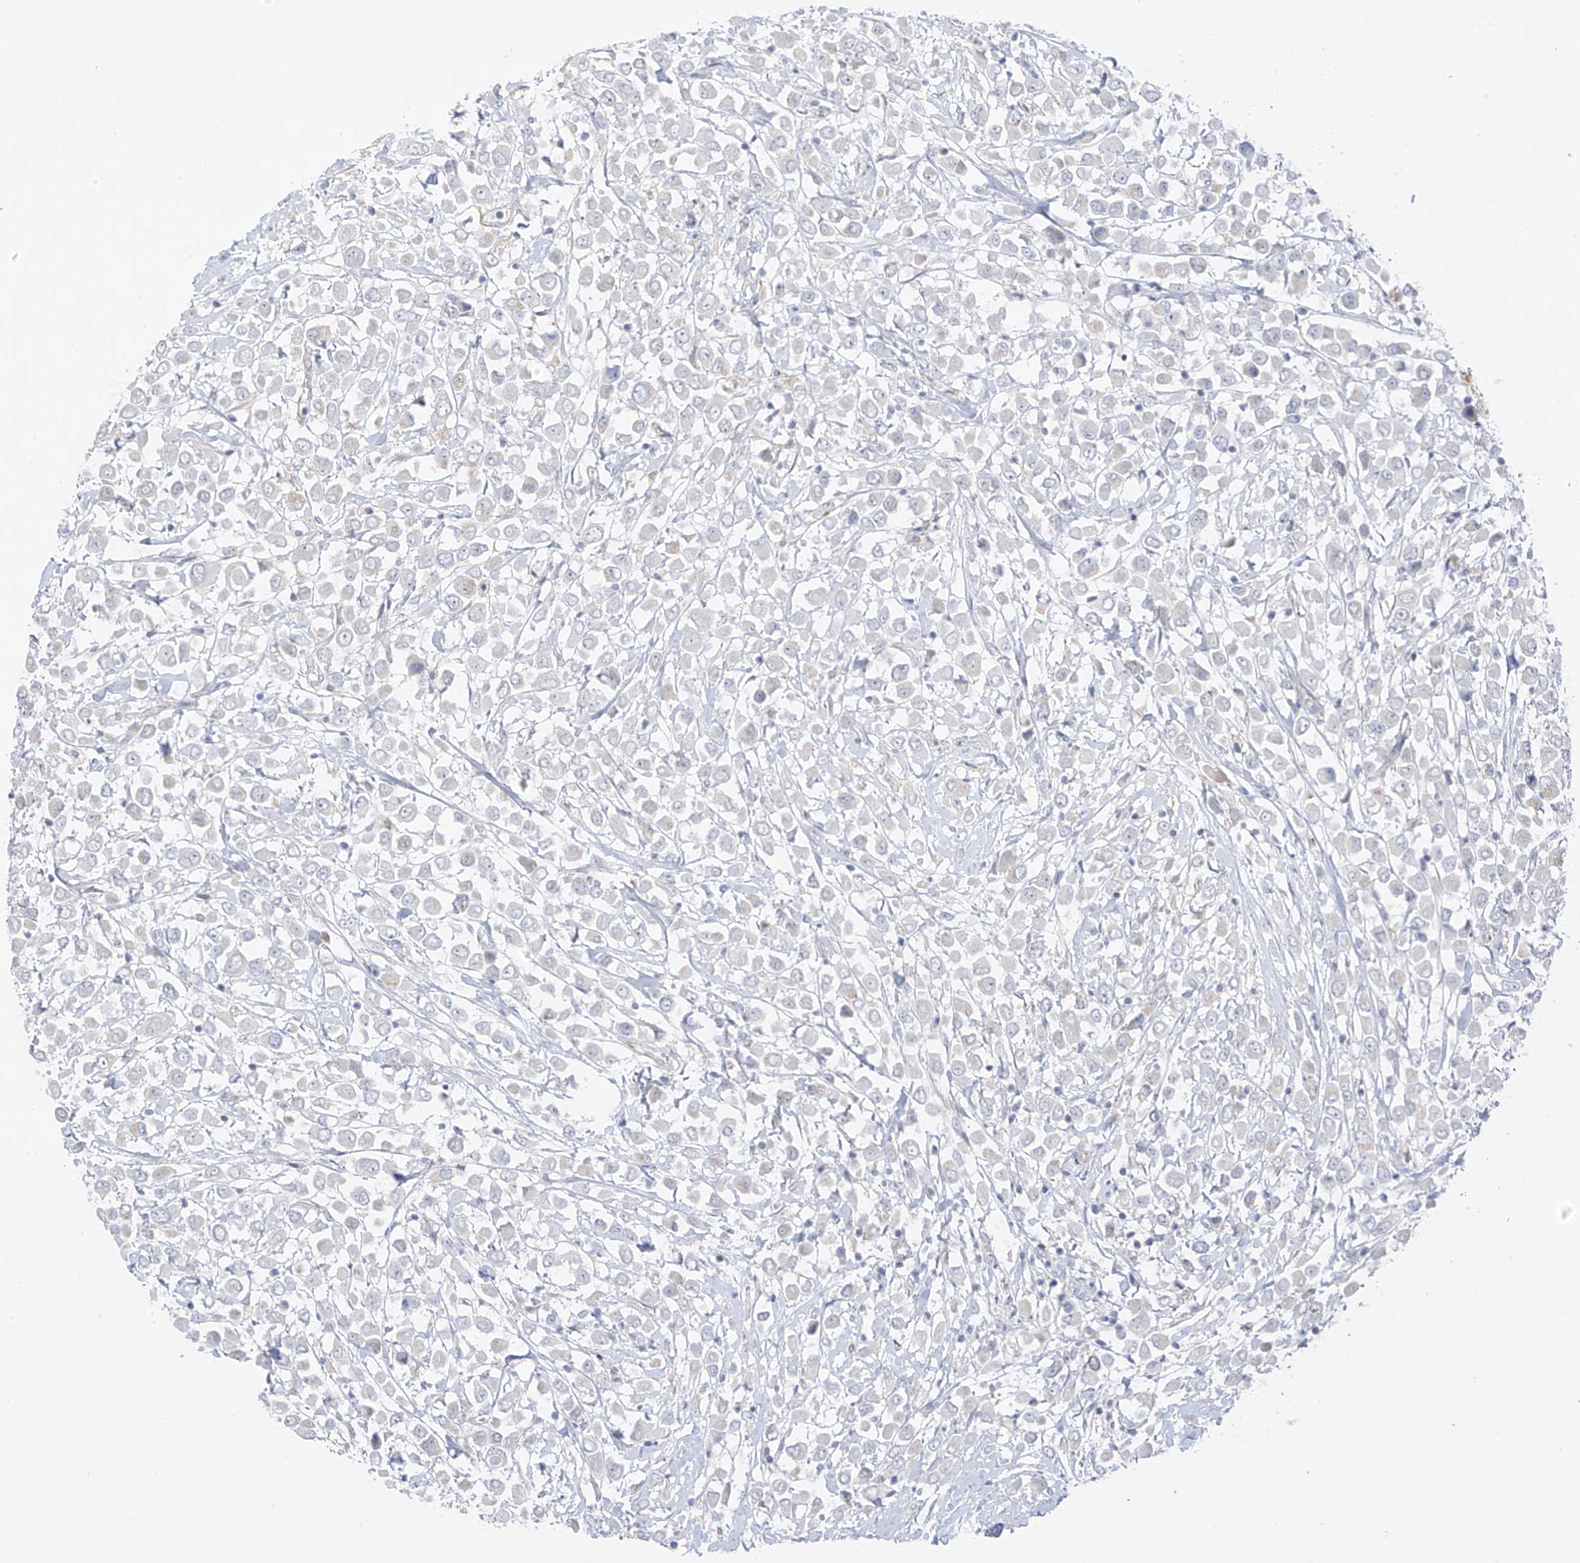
{"staining": {"intensity": "negative", "quantity": "none", "location": "none"}, "tissue": "breast cancer", "cell_type": "Tumor cells", "image_type": "cancer", "snomed": [{"axis": "morphology", "description": "Duct carcinoma"}, {"axis": "topography", "description": "Breast"}], "caption": "High magnification brightfield microscopy of breast cancer (intraductal carcinoma) stained with DAB (3,3'-diaminobenzidine) (brown) and counterstained with hematoxylin (blue): tumor cells show no significant staining.", "gene": "HS6ST2", "patient": {"sex": "female", "age": 61}}